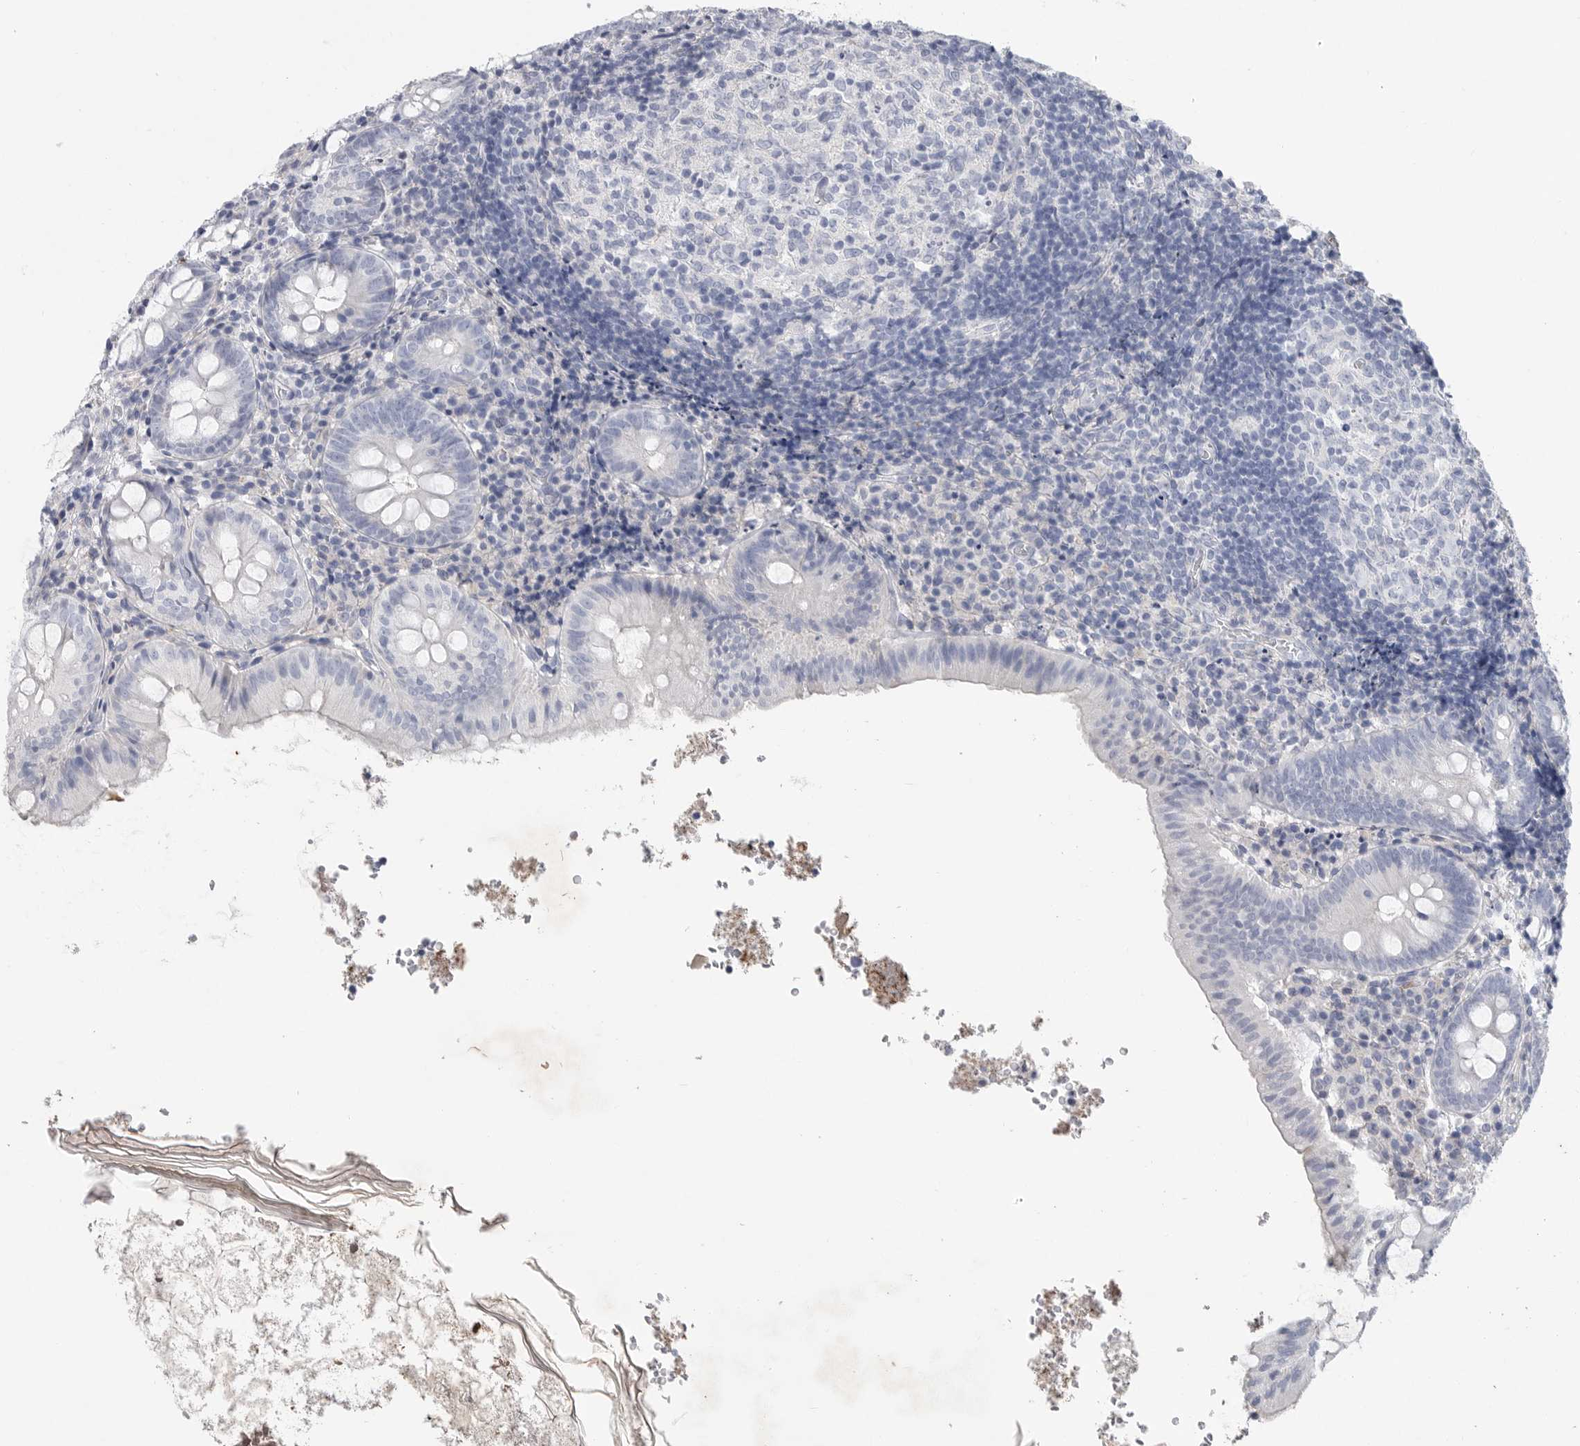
{"staining": {"intensity": "negative", "quantity": "none", "location": "none"}, "tissue": "appendix", "cell_type": "Glandular cells", "image_type": "normal", "snomed": [{"axis": "morphology", "description": "Normal tissue, NOS"}, {"axis": "topography", "description": "Appendix"}], "caption": "Immunohistochemical staining of unremarkable human appendix displays no significant expression in glandular cells. (DAB immunohistochemistry with hematoxylin counter stain).", "gene": "CAMK2B", "patient": {"sex": "male", "age": 8}}